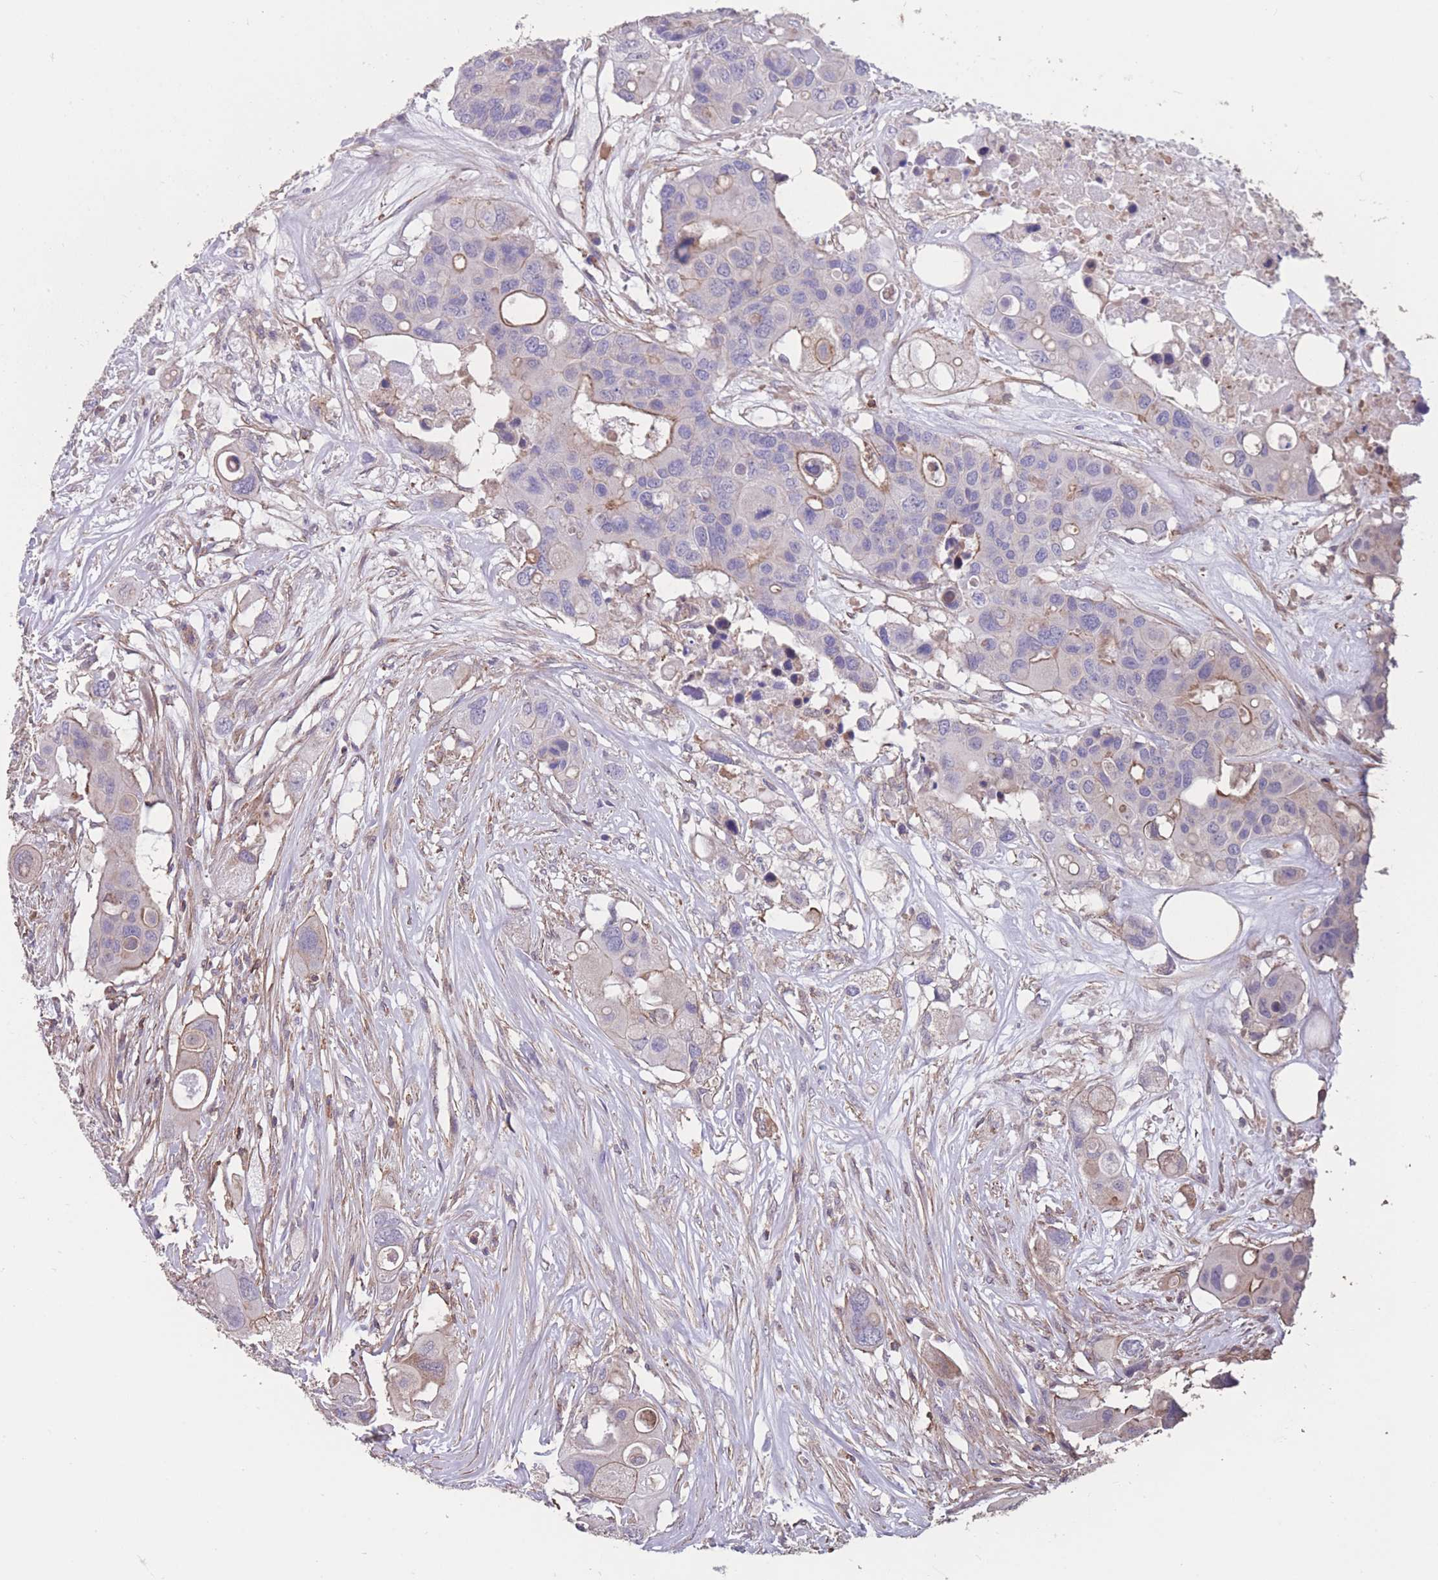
{"staining": {"intensity": "negative", "quantity": "none", "location": "none"}, "tissue": "colorectal cancer", "cell_type": "Tumor cells", "image_type": "cancer", "snomed": [{"axis": "morphology", "description": "Adenocarcinoma, NOS"}, {"axis": "topography", "description": "Colon"}], "caption": "IHC photomicrograph of neoplastic tissue: adenocarcinoma (colorectal) stained with DAB (3,3'-diaminobenzidine) demonstrates no significant protein expression in tumor cells.", "gene": "NUDT21", "patient": {"sex": "male", "age": 77}}